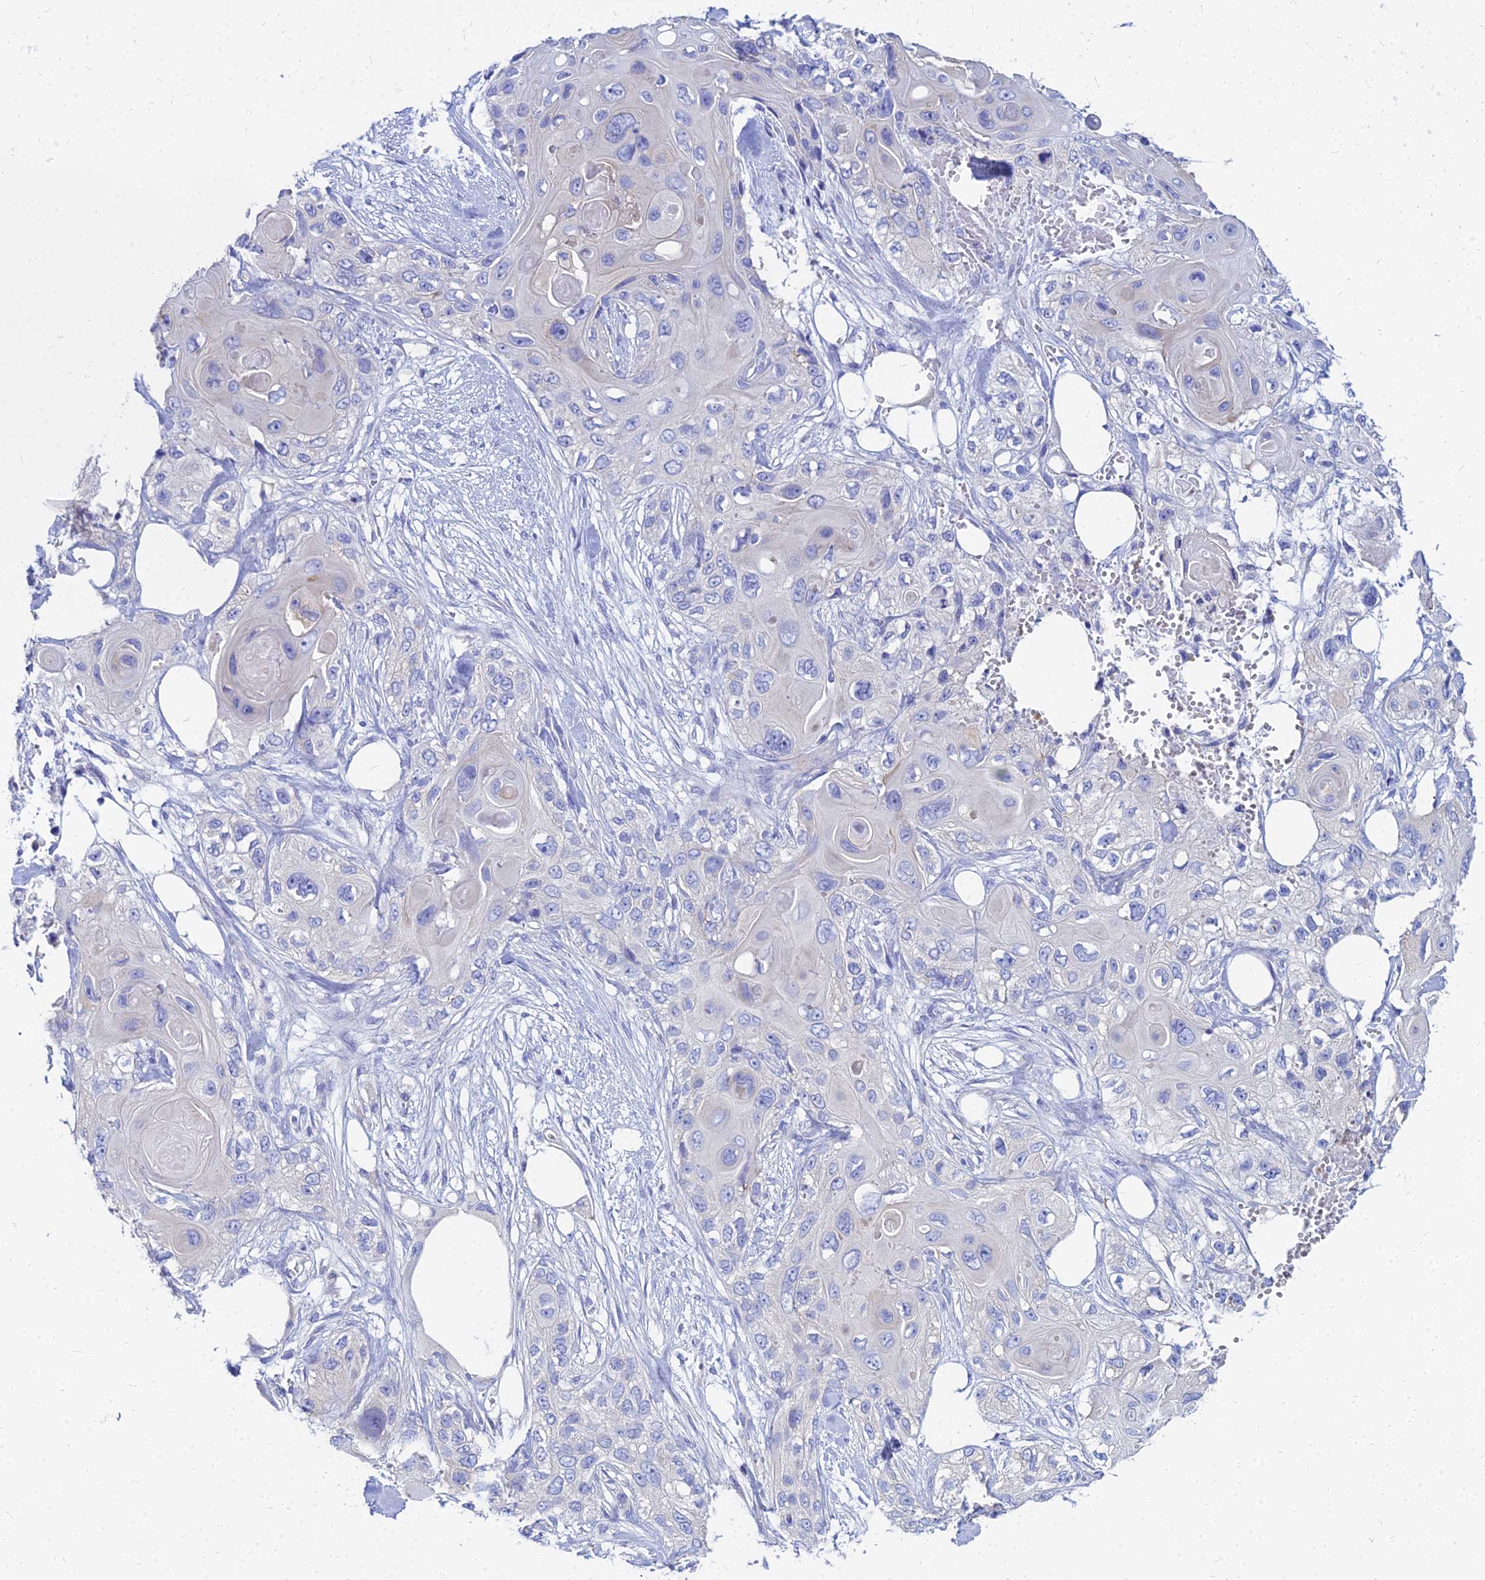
{"staining": {"intensity": "negative", "quantity": "none", "location": "none"}, "tissue": "skin cancer", "cell_type": "Tumor cells", "image_type": "cancer", "snomed": [{"axis": "morphology", "description": "Normal tissue, NOS"}, {"axis": "morphology", "description": "Squamous cell carcinoma, NOS"}, {"axis": "topography", "description": "Skin"}], "caption": "This is an IHC photomicrograph of human skin cancer (squamous cell carcinoma). There is no expression in tumor cells.", "gene": "ZNF552", "patient": {"sex": "male", "age": 72}}